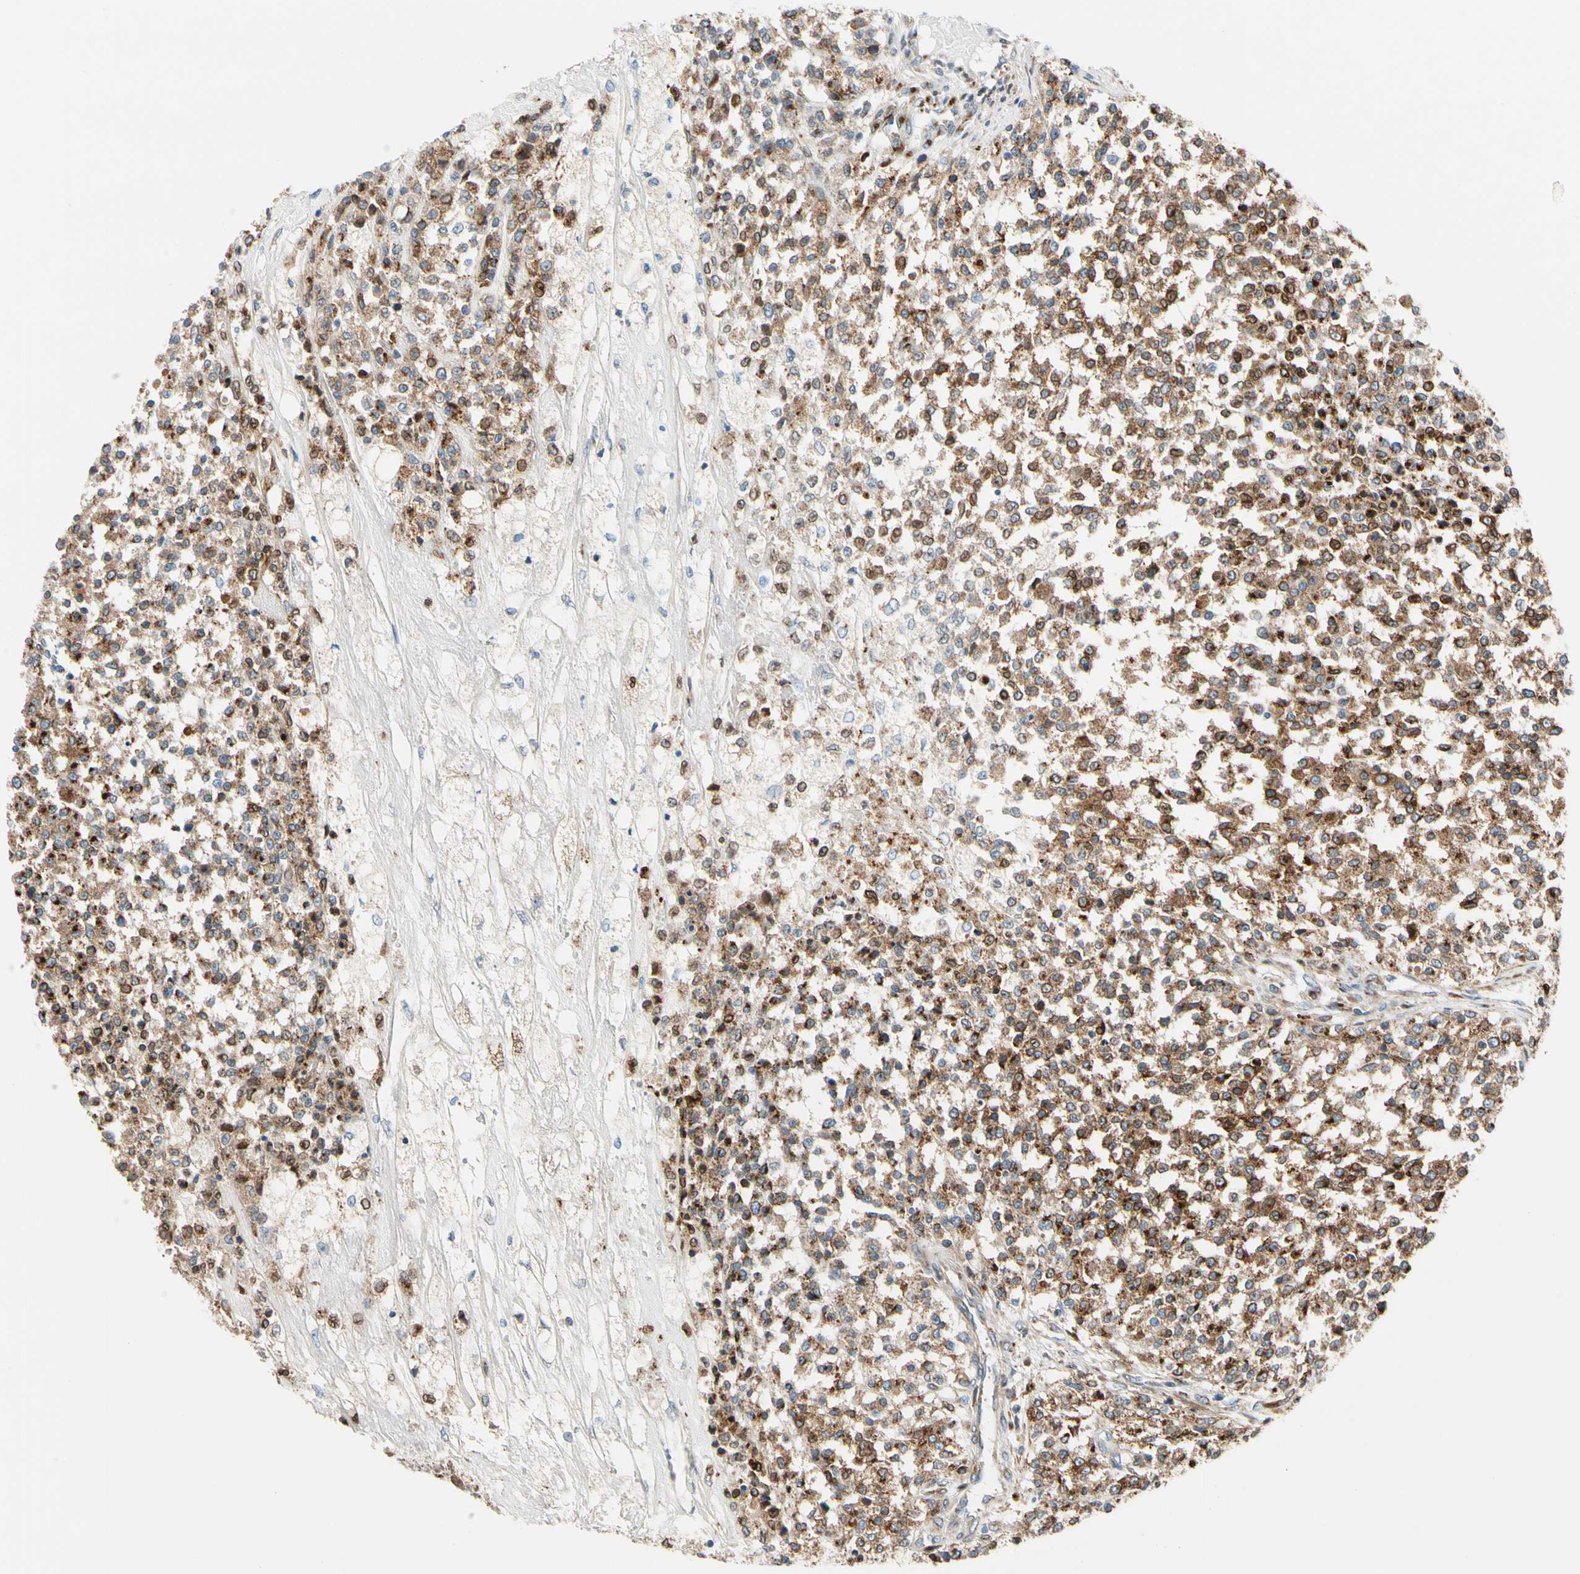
{"staining": {"intensity": "strong", "quantity": ">75%", "location": "cytoplasmic/membranous"}, "tissue": "testis cancer", "cell_type": "Tumor cells", "image_type": "cancer", "snomed": [{"axis": "morphology", "description": "Seminoma, NOS"}, {"axis": "topography", "description": "Testis"}], "caption": "The immunohistochemical stain shows strong cytoplasmic/membranous staining in tumor cells of testis cancer (seminoma) tissue.", "gene": "NUCB1", "patient": {"sex": "male", "age": 59}}